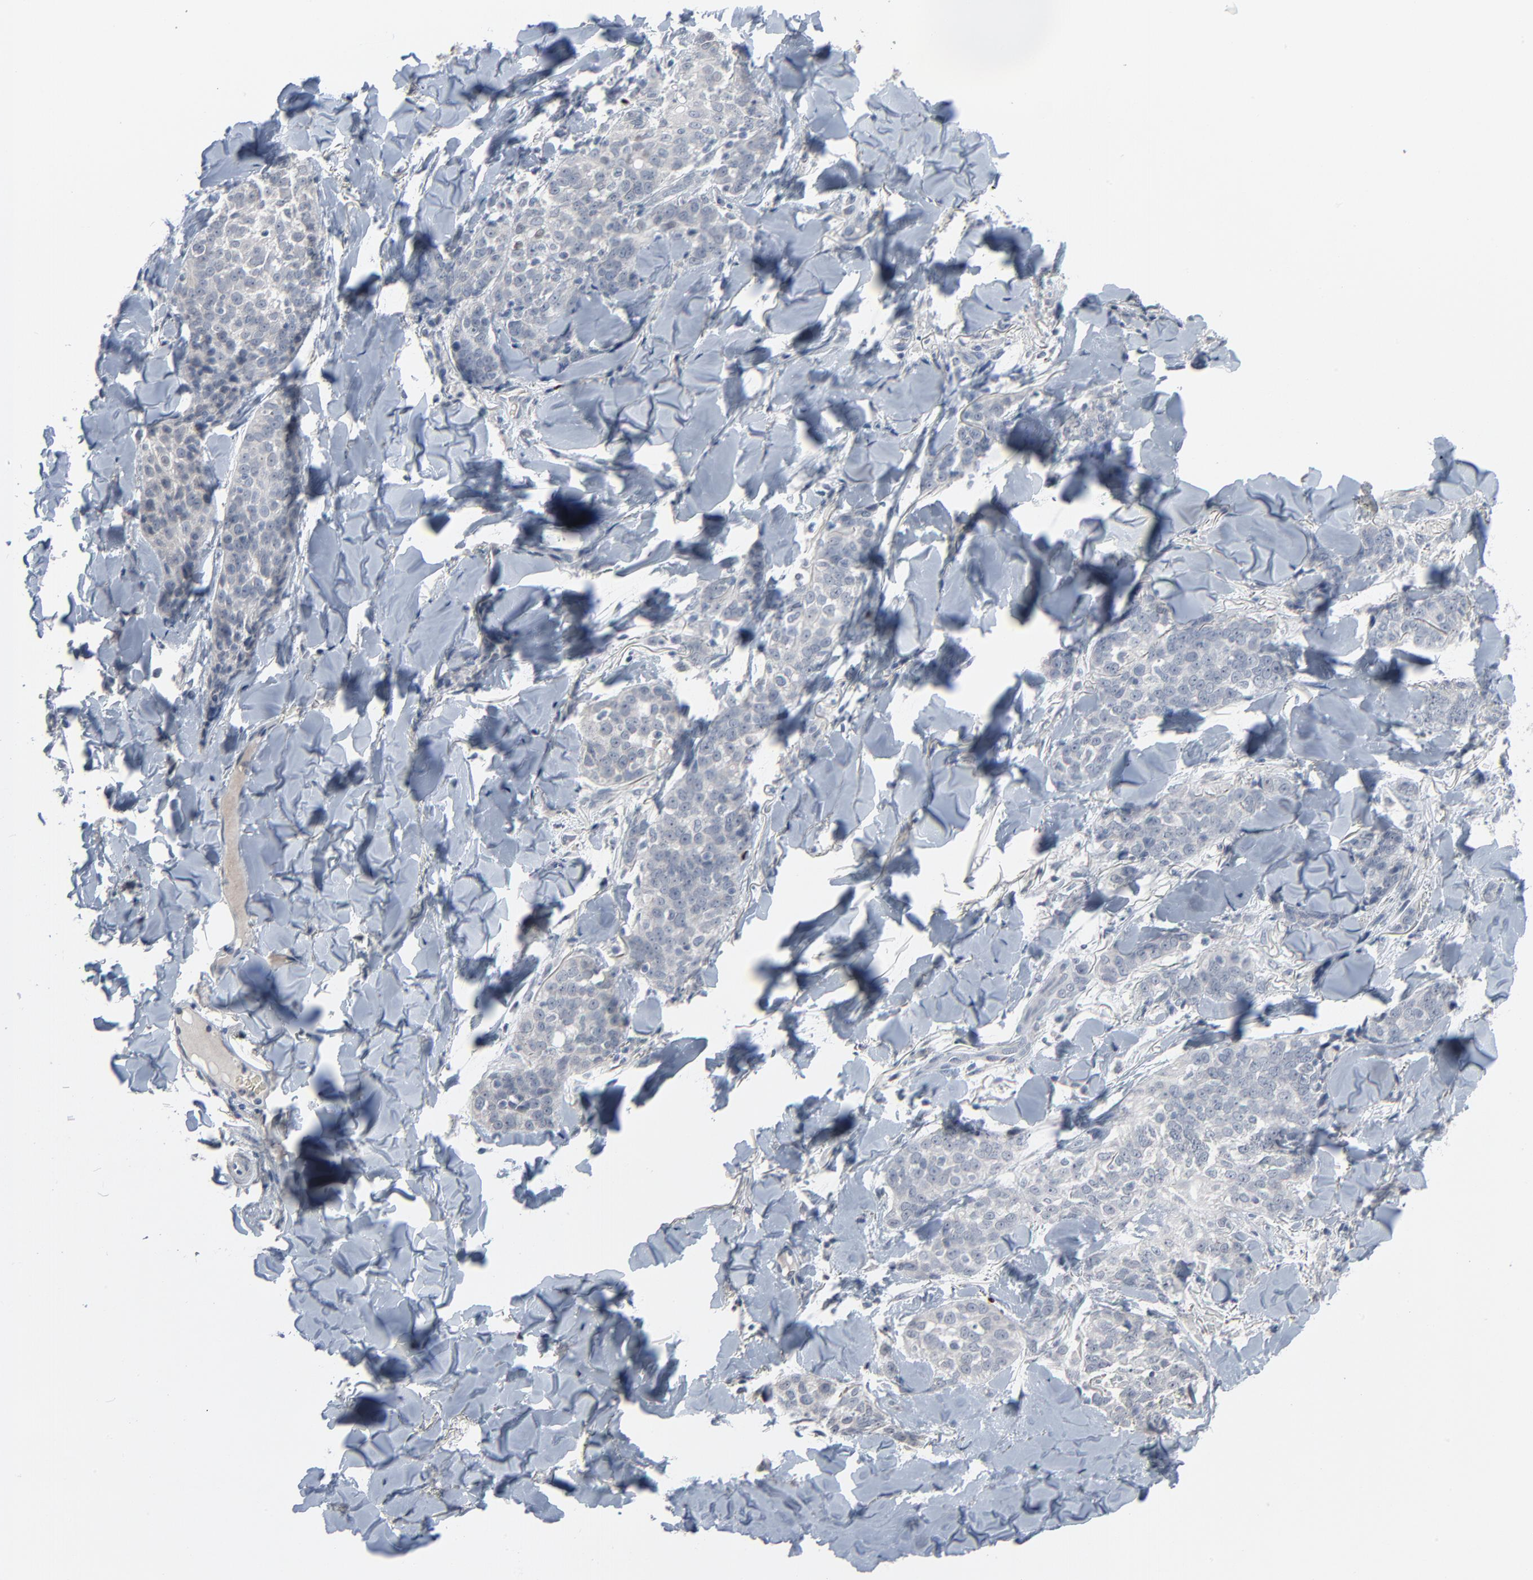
{"staining": {"intensity": "negative", "quantity": "none", "location": "none"}, "tissue": "skin cancer", "cell_type": "Tumor cells", "image_type": "cancer", "snomed": [{"axis": "morphology", "description": "Normal tissue, NOS"}, {"axis": "morphology", "description": "Squamous cell carcinoma, NOS"}, {"axis": "topography", "description": "Skin"}], "caption": "A high-resolution photomicrograph shows immunohistochemistry (IHC) staining of skin cancer (squamous cell carcinoma), which exhibits no significant positivity in tumor cells. (Stains: DAB (3,3'-diaminobenzidine) IHC with hematoxylin counter stain, Microscopy: brightfield microscopy at high magnification).", "gene": "SAGE1", "patient": {"sex": "female", "age": 83}}